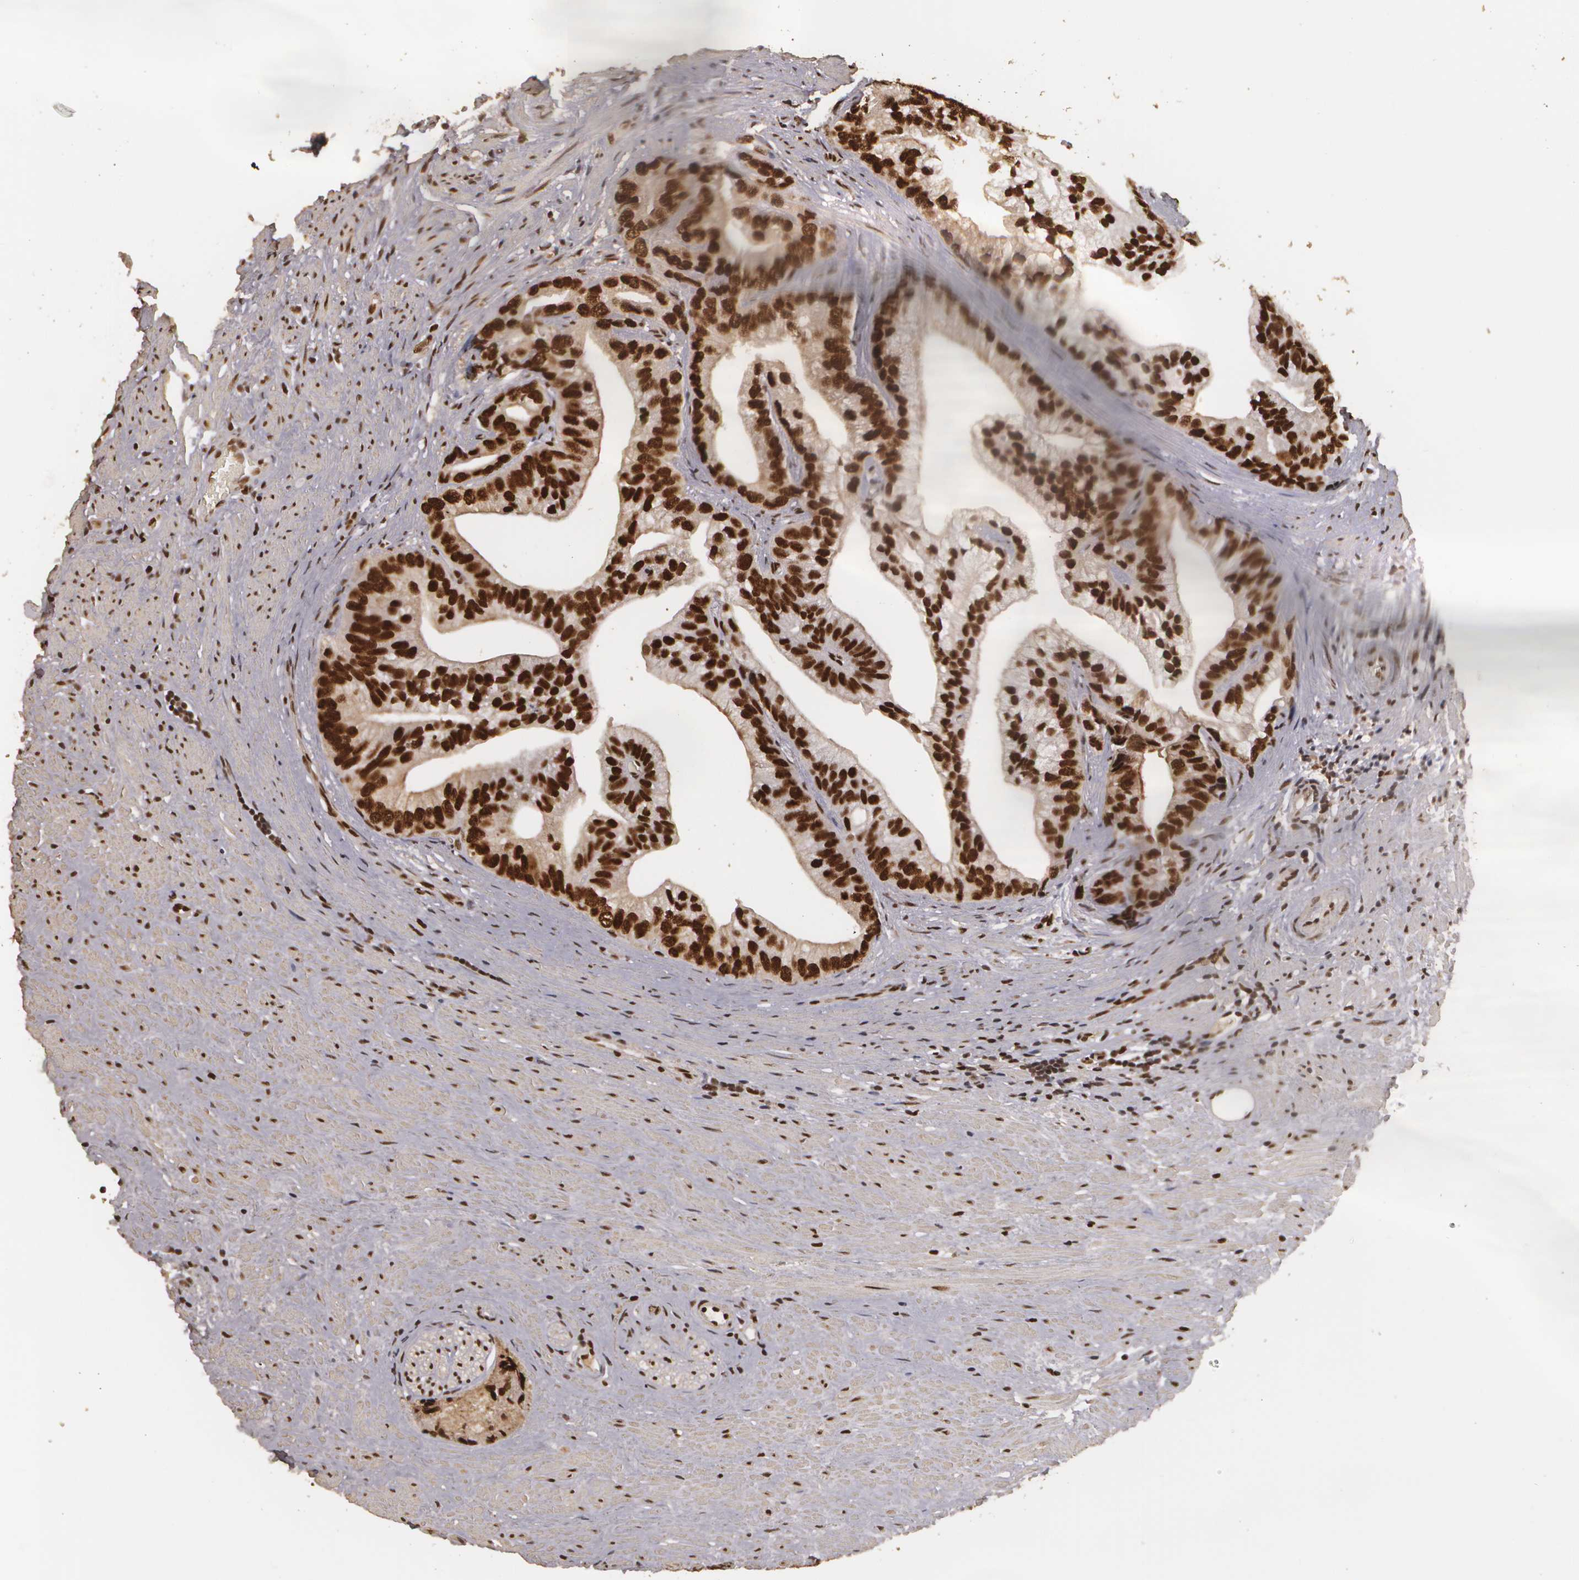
{"staining": {"intensity": "strong", "quantity": ">75%", "location": "cytoplasmic/membranous,nuclear"}, "tissue": "prostate cancer", "cell_type": "Tumor cells", "image_type": "cancer", "snomed": [{"axis": "morphology", "description": "Adenocarcinoma, Low grade"}, {"axis": "topography", "description": "Prostate"}], "caption": "An immunohistochemistry photomicrograph of tumor tissue is shown. Protein staining in brown highlights strong cytoplasmic/membranous and nuclear positivity in prostate low-grade adenocarcinoma within tumor cells.", "gene": "RCOR1", "patient": {"sex": "male", "age": 71}}